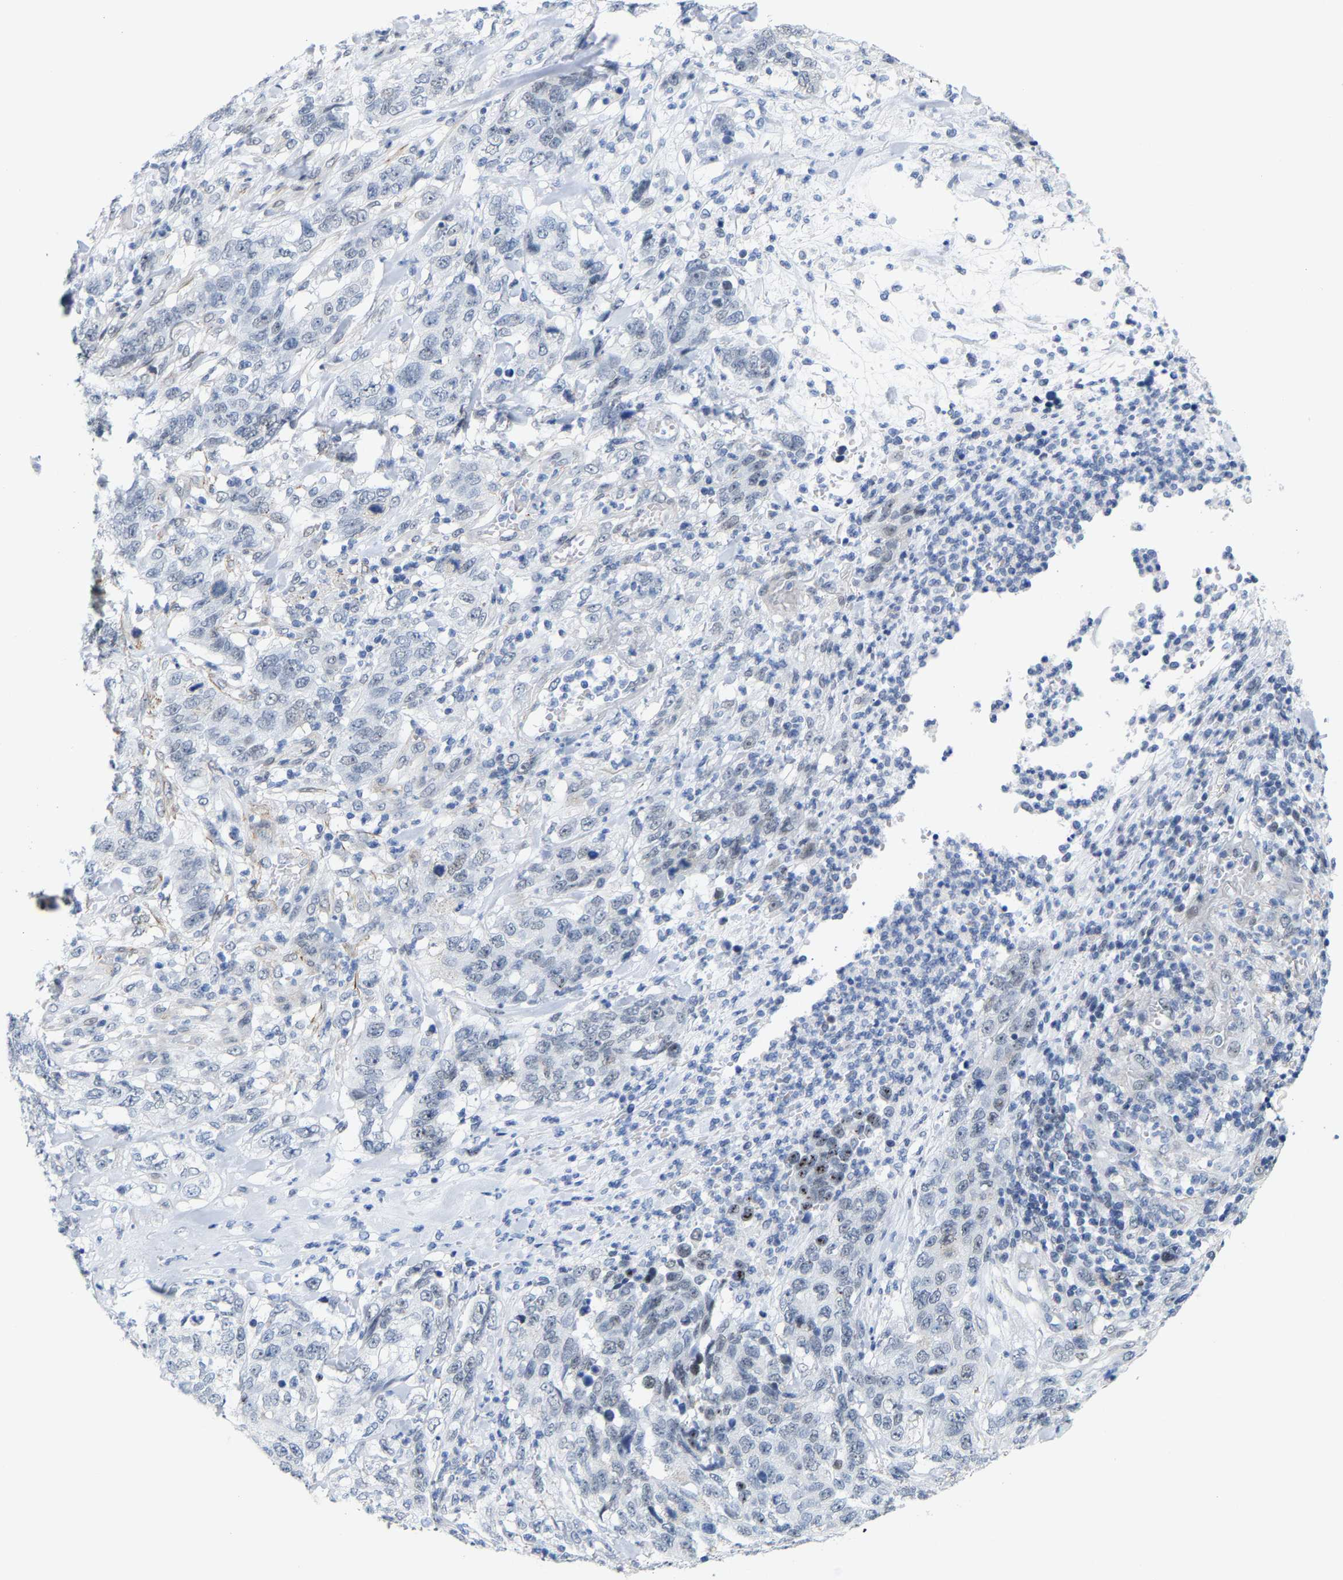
{"staining": {"intensity": "negative", "quantity": "none", "location": "none"}, "tissue": "stomach cancer", "cell_type": "Tumor cells", "image_type": "cancer", "snomed": [{"axis": "morphology", "description": "Adenocarcinoma, NOS"}, {"axis": "topography", "description": "Stomach"}], "caption": "There is no significant positivity in tumor cells of stomach cancer (adenocarcinoma).", "gene": "FAM180A", "patient": {"sex": "male", "age": 48}}